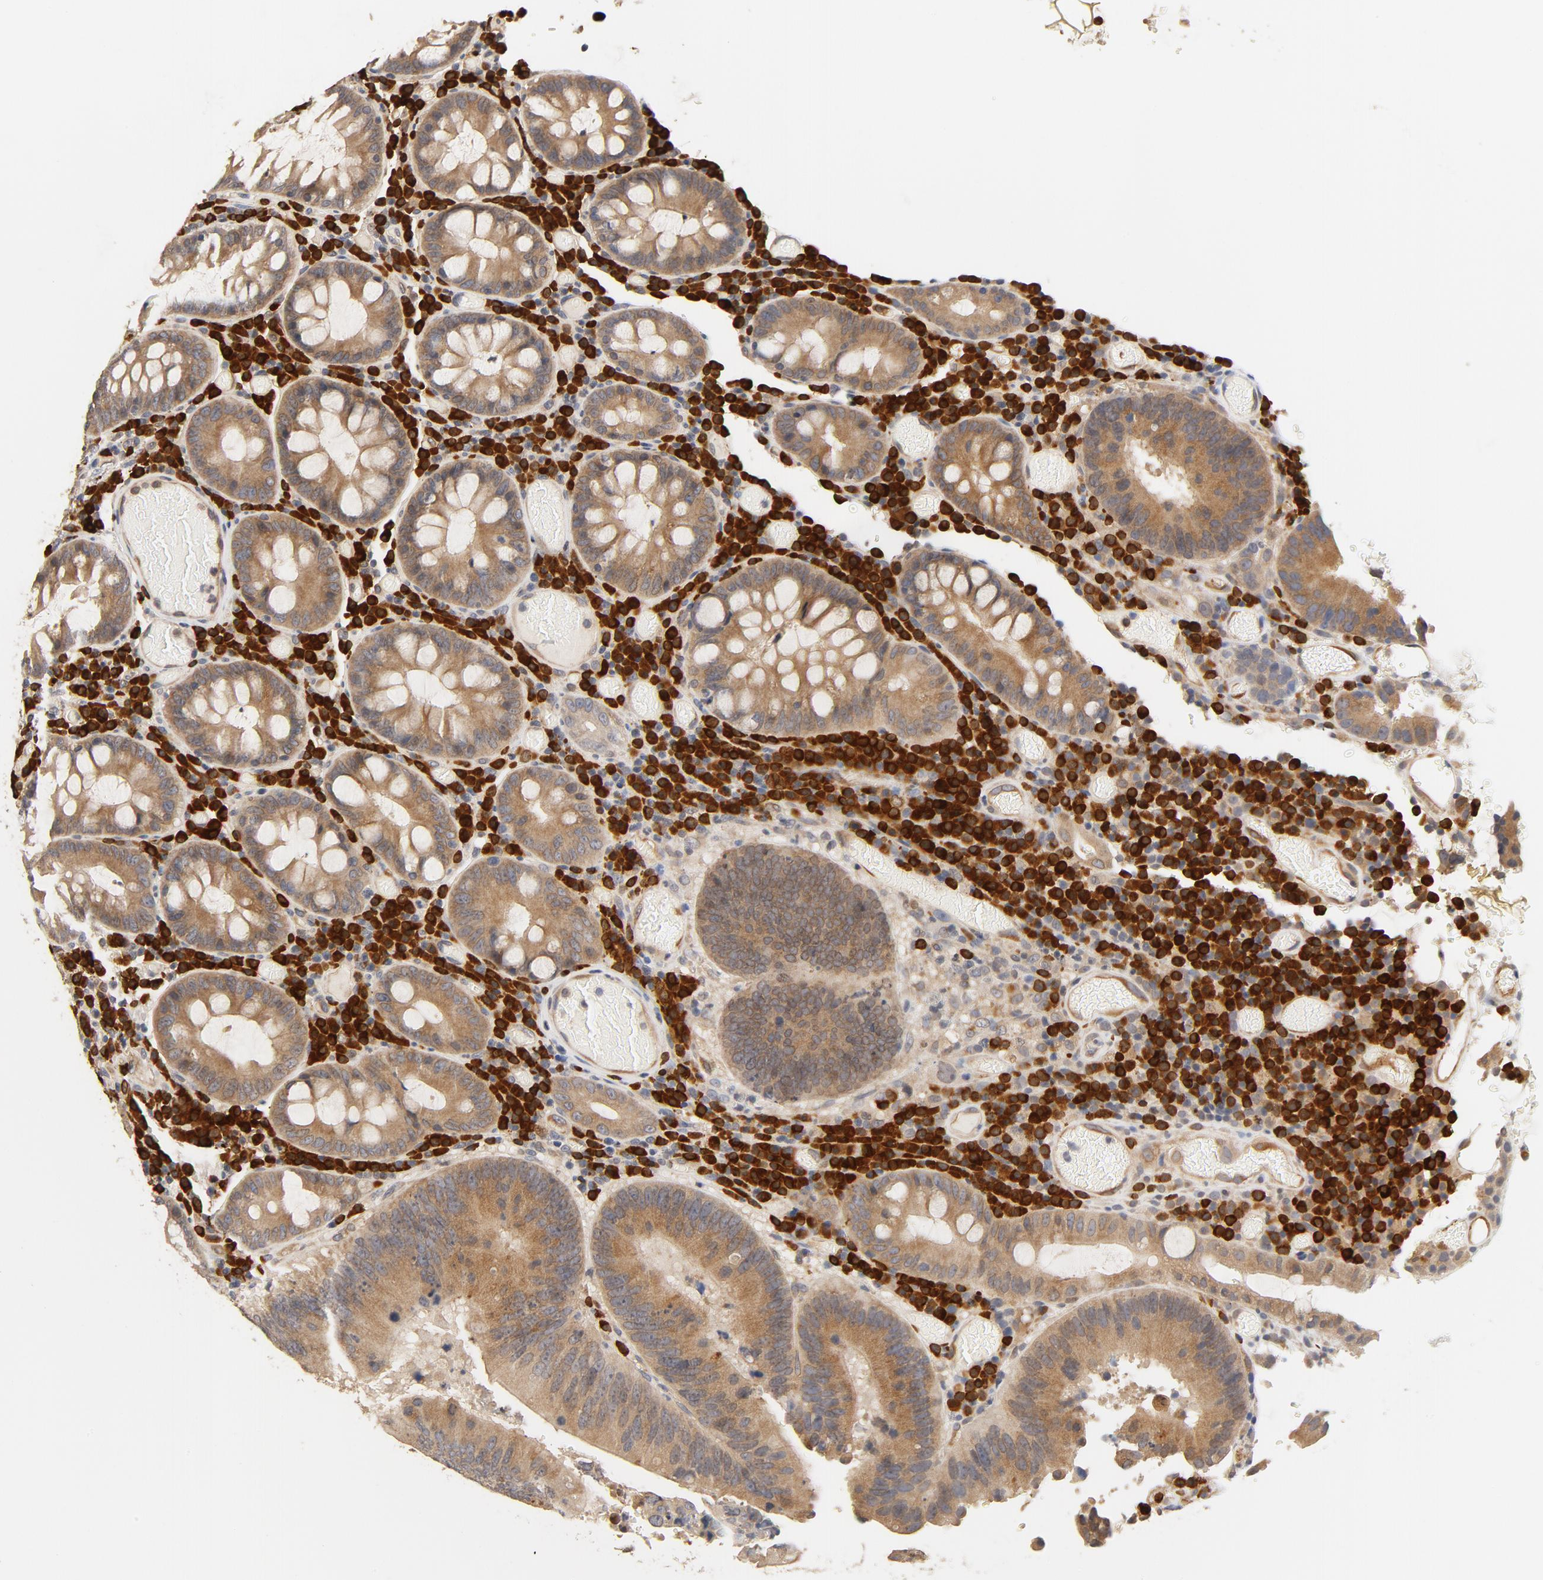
{"staining": {"intensity": "weak", "quantity": ">75%", "location": "cytoplasmic/membranous"}, "tissue": "colorectal cancer", "cell_type": "Tumor cells", "image_type": "cancer", "snomed": [{"axis": "morphology", "description": "Normal tissue, NOS"}, {"axis": "morphology", "description": "Adenocarcinoma, NOS"}, {"axis": "topography", "description": "Colon"}], "caption": "Human colorectal adenocarcinoma stained with a protein marker demonstrates weak staining in tumor cells.", "gene": "UBE2J1", "patient": {"sex": "female", "age": 78}}